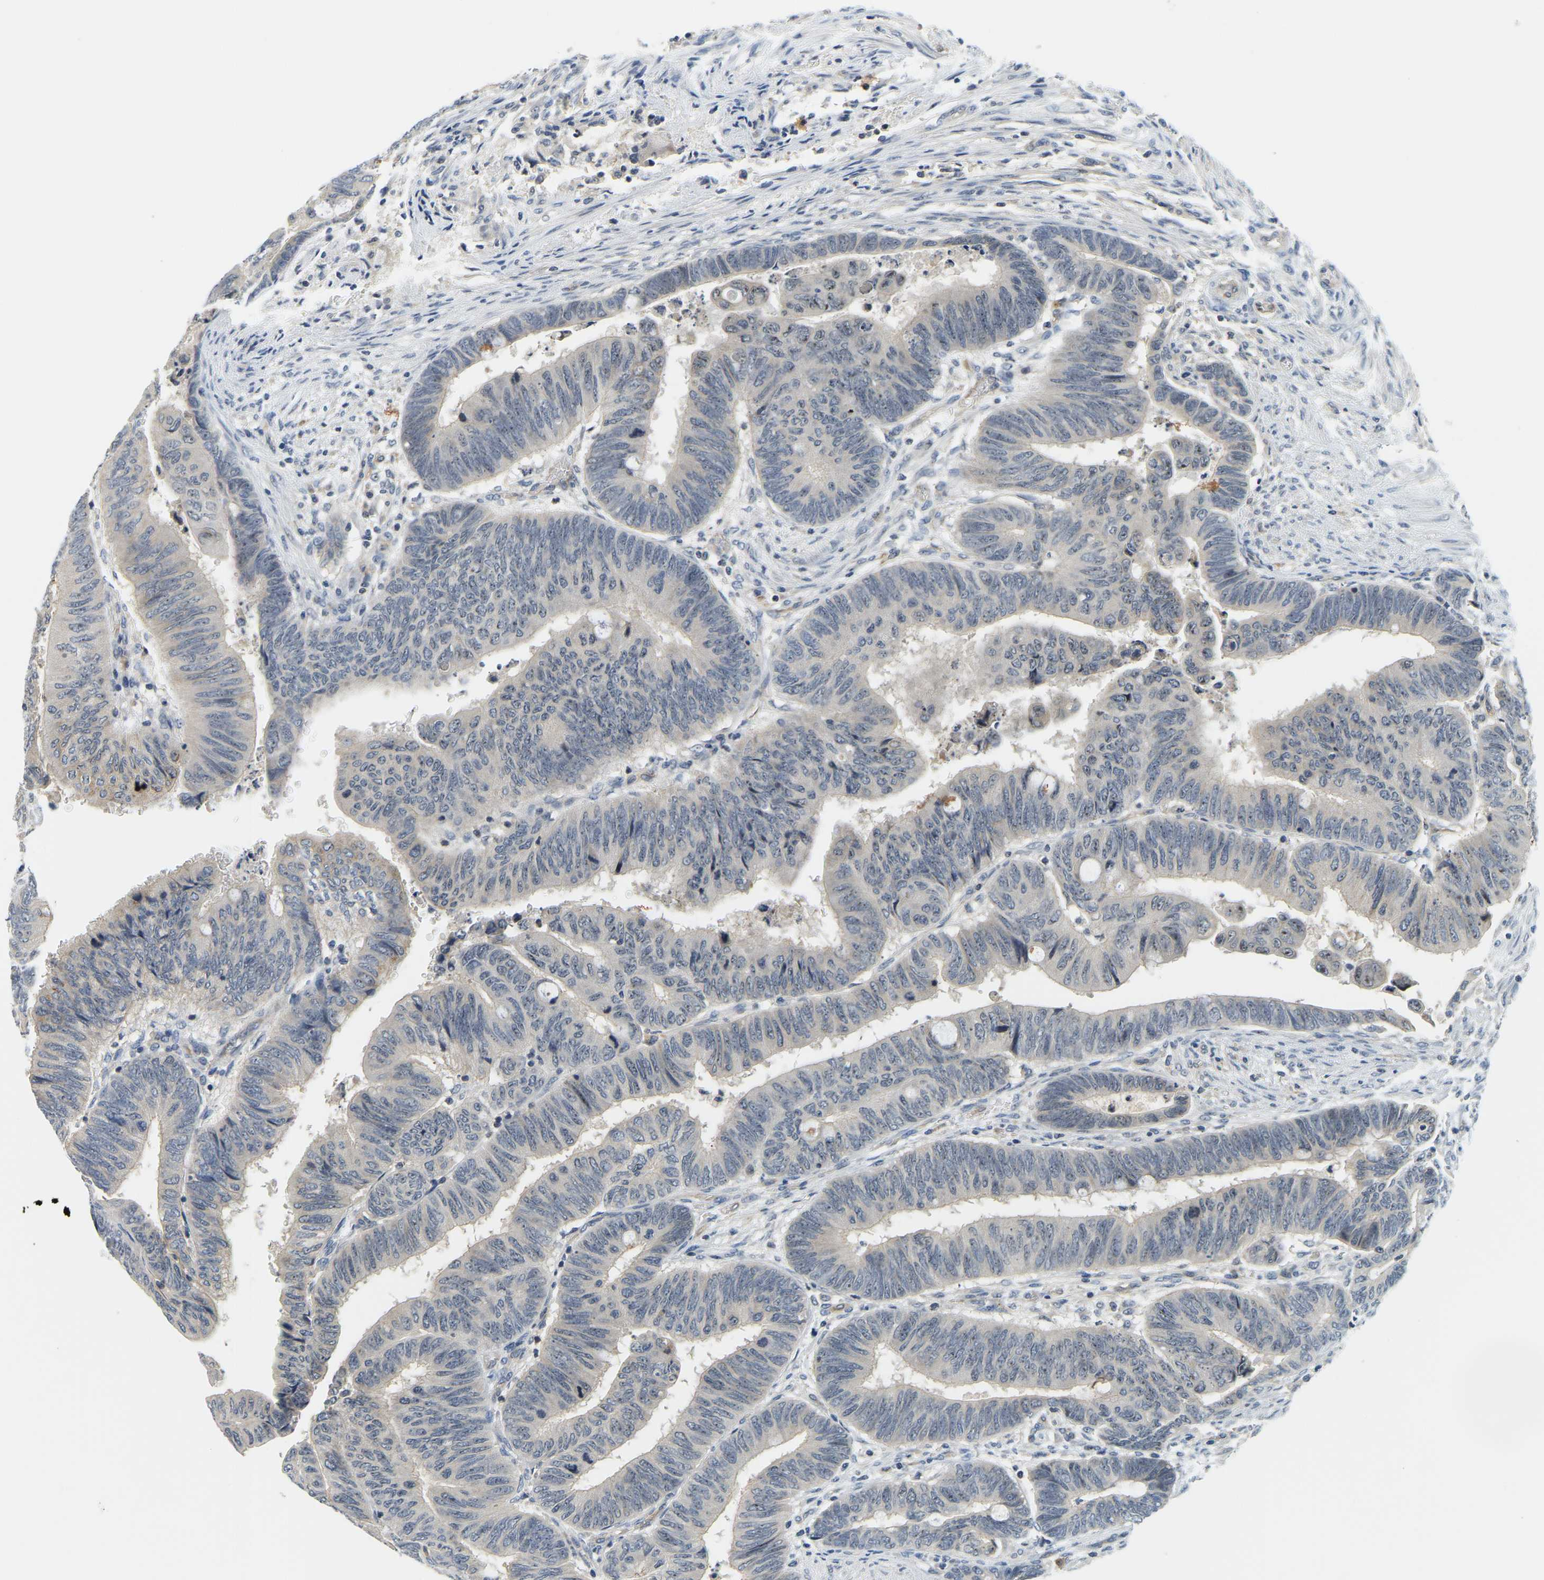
{"staining": {"intensity": "weak", "quantity": "<25%", "location": "cytoplasmic/membranous,nuclear"}, "tissue": "colorectal cancer", "cell_type": "Tumor cells", "image_type": "cancer", "snomed": [{"axis": "morphology", "description": "Normal tissue, NOS"}, {"axis": "morphology", "description": "Adenocarcinoma, NOS"}, {"axis": "topography", "description": "Rectum"}, {"axis": "topography", "description": "Peripheral nerve tissue"}], "caption": "Immunohistochemical staining of human colorectal adenocarcinoma demonstrates no significant positivity in tumor cells.", "gene": "RRP1", "patient": {"sex": "male", "age": 92}}